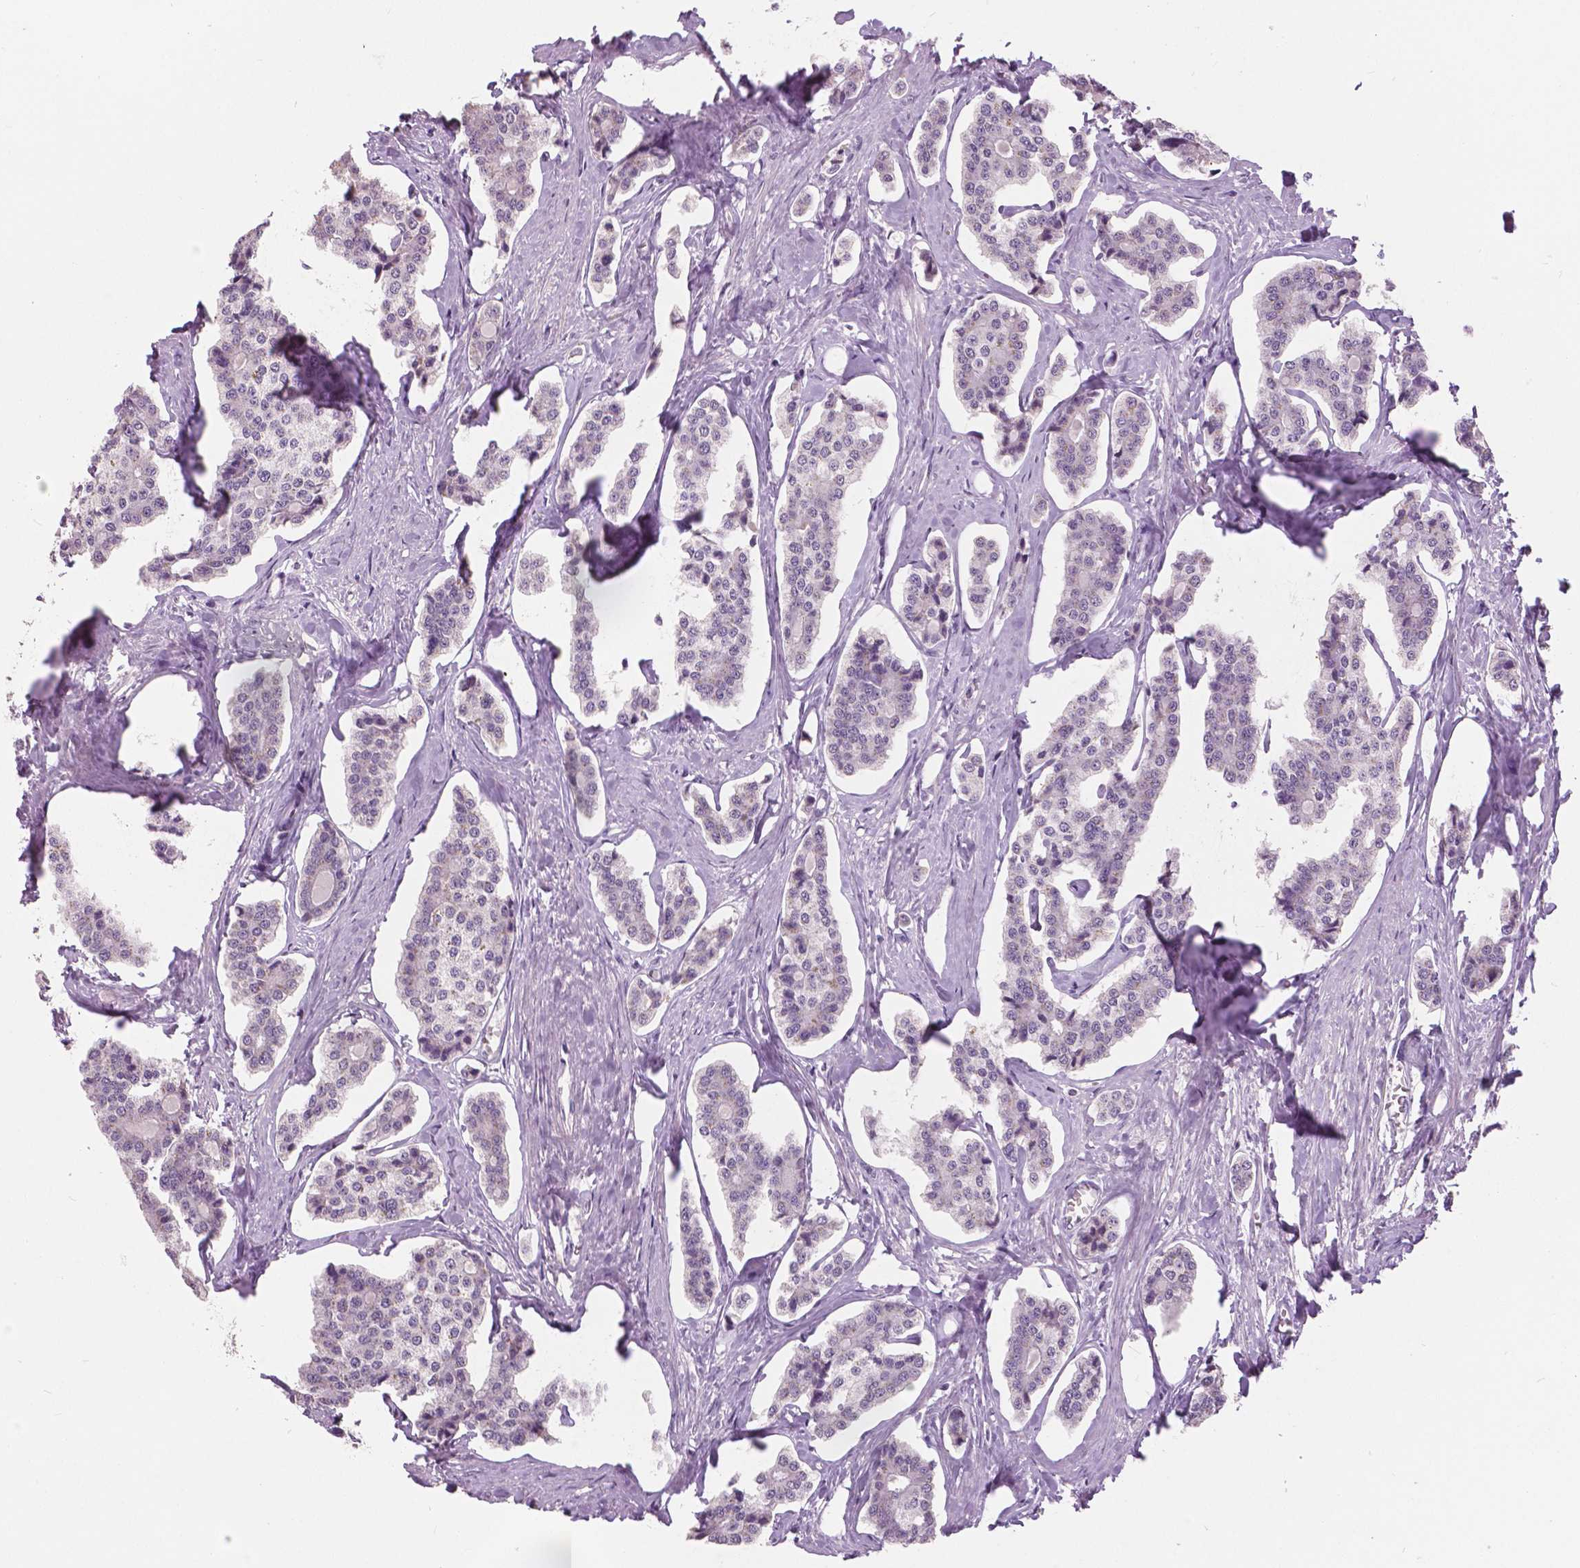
{"staining": {"intensity": "negative", "quantity": "none", "location": "none"}, "tissue": "carcinoid", "cell_type": "Tumor cells", "image_type": "cancer", "snomed": [{"axis": "morphology", "description": "Carcinoid, malignant, NOS"}, {"axis": "topography", "description": "Small intestine"}], "caption": "Tumor cells show no significant protein expression in carcinoid (malignant).", "gene": "GRIN2A", "patient": {"sex": "female", "age": 65}}